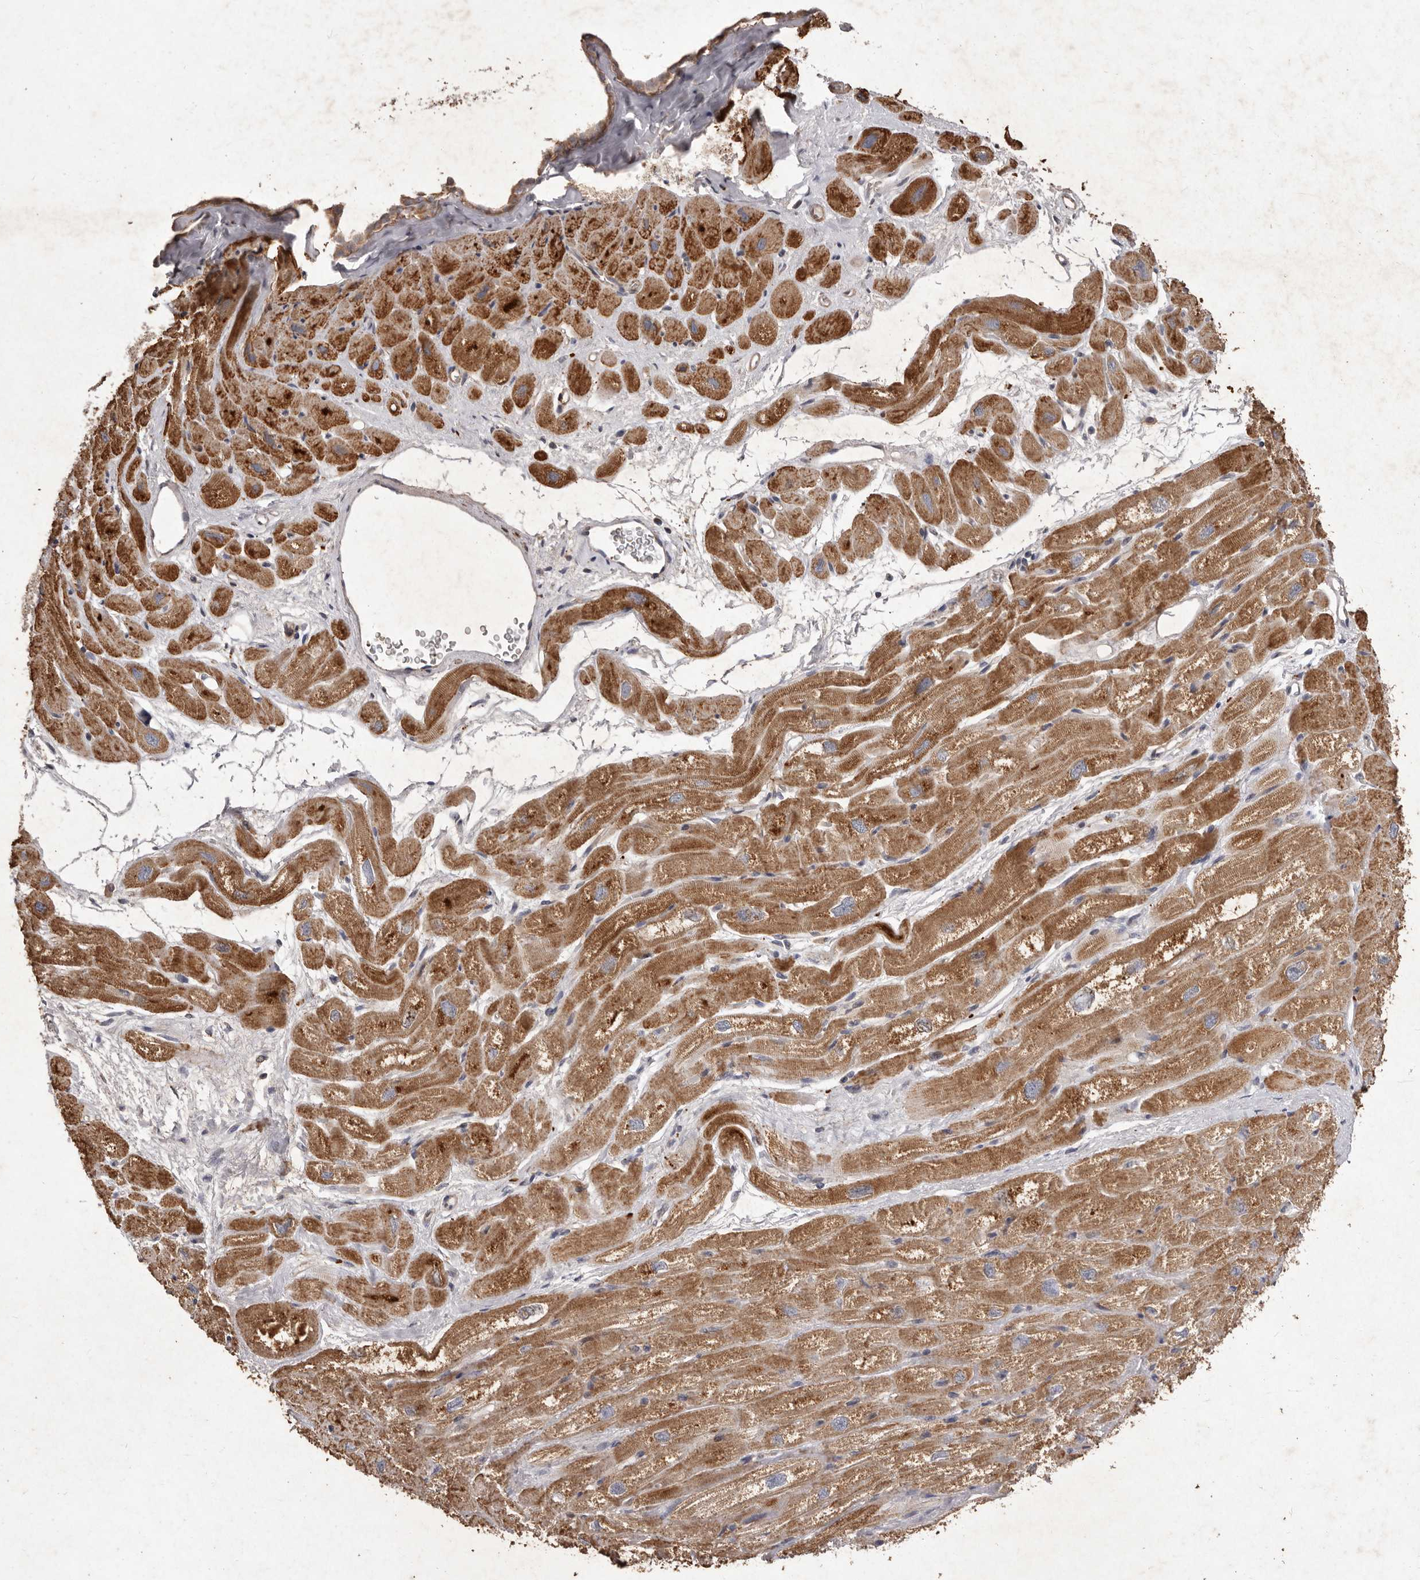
{"staining": {"intensity": "moderate", "quantity": ">75%", "location": "cytoplasmic/membranous"}, "tissue": "heart muscle", "cell_type": "Cardiomyocytes", "image_type": "normal", "snomed": [{"axis": "morphology", "description": "Normal tissue, NOS"}, {"axis": "topography", "description": "Heart"}], "caption": "Immunohistochemistry staining of normal heart muscle, which exhibits medium levels of moderate cytoplasmic/membranous expression in about >75% of cardiomyocytes indicating moderate cytoplasmic/membranous protein staining. The staining was performed using DAB (brown) for protein detection and nuclei were counterstained in hematoxylin (blue).", "gene": "CXCL14", "patient": {"sex": "male", "age": 50}}